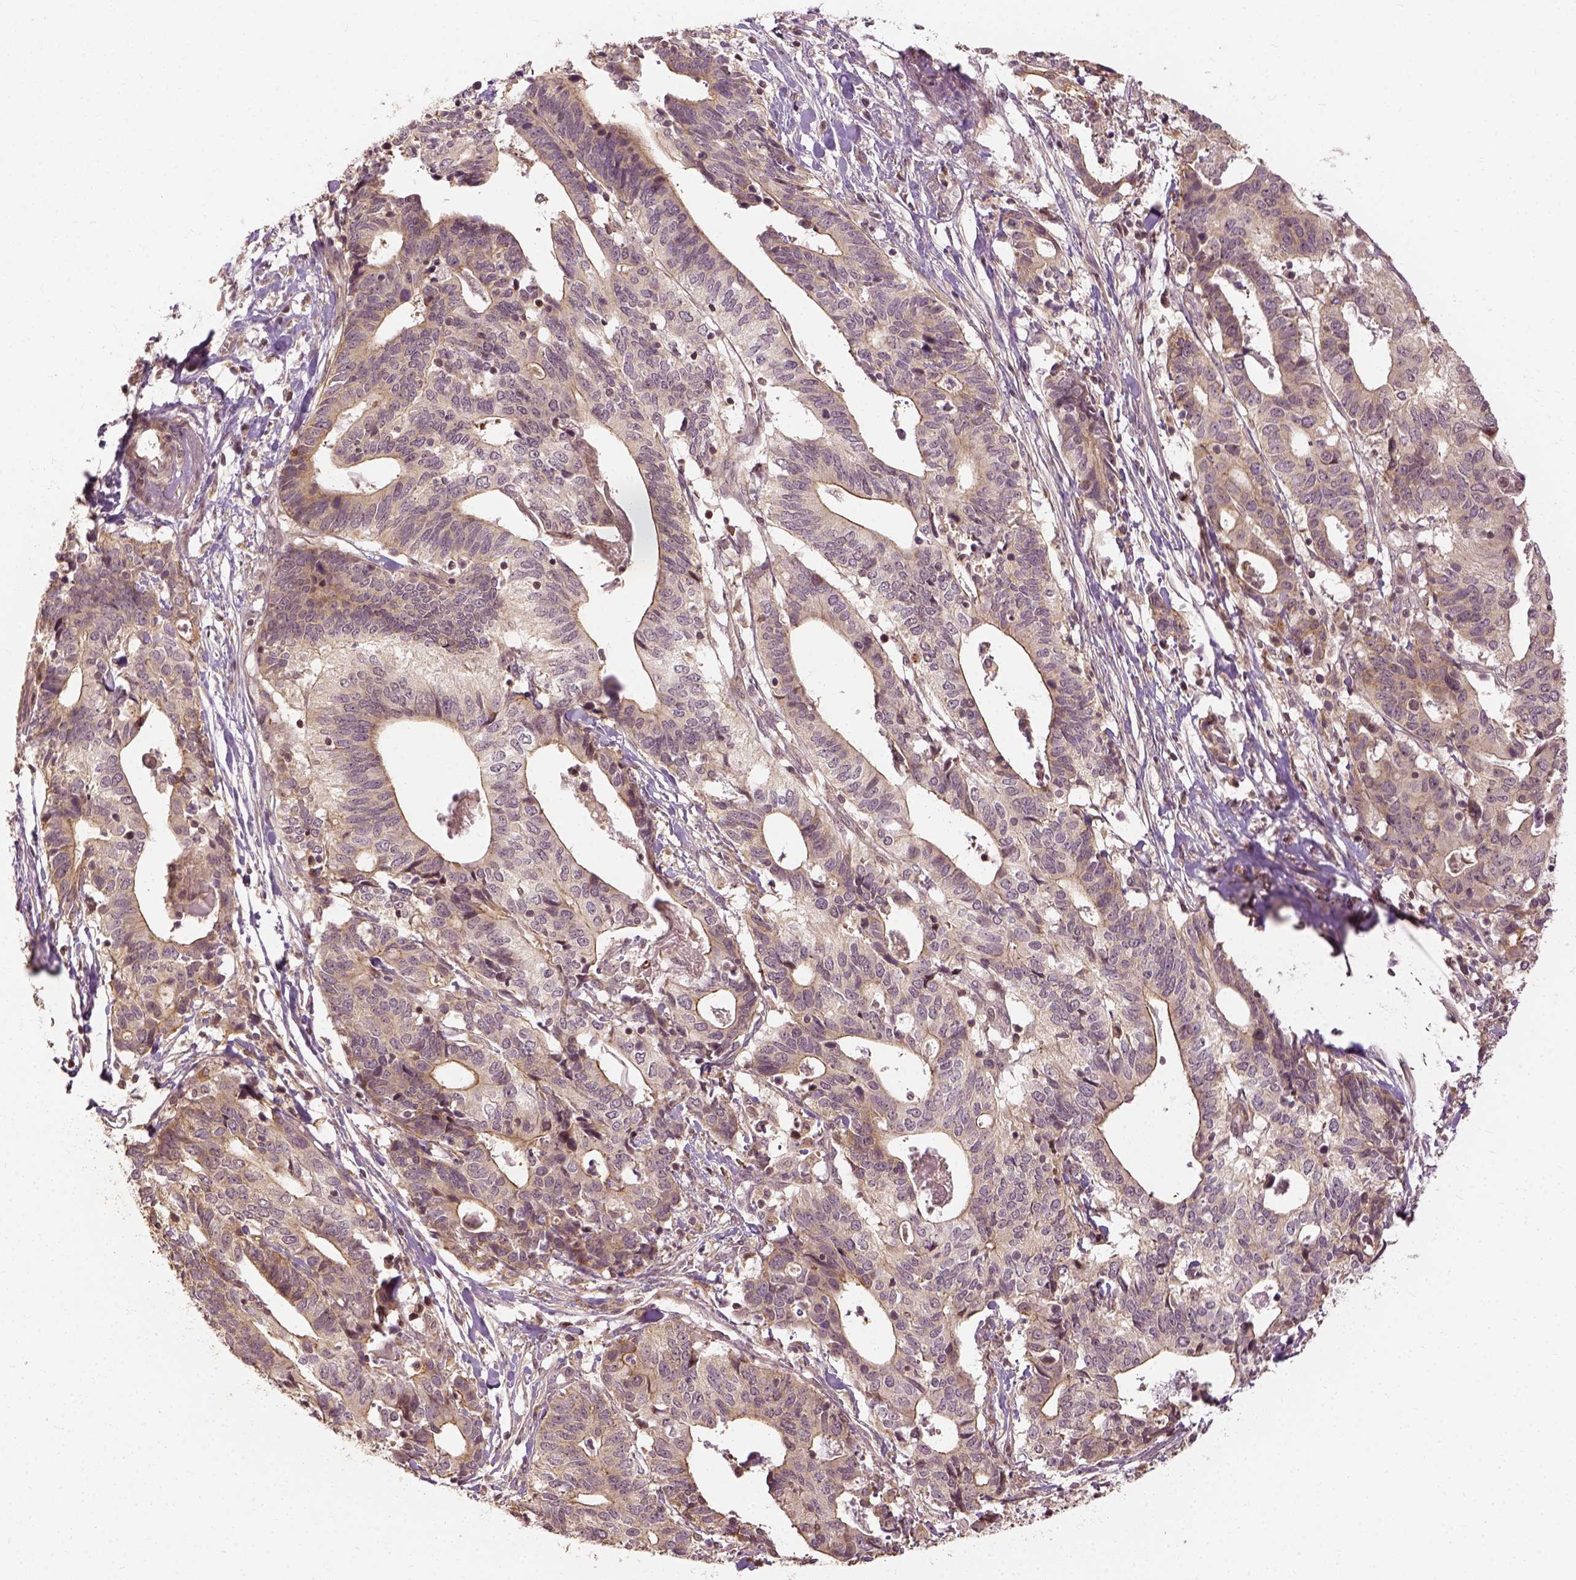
{"staining": {"intensity": "weak", "quantity": "25%-75%", "location": "cytoplasmic/membranous"}, "tissue": "stomach cancer", "cell_type": "Tumor cells", "image_type": "cancer", "snomed": [{"axis": "morphology", "description": "Adenocarcinoma, NOS"}, {"axis": "topography", "description": "Stomach, upper"}], "caption": "This micrograph exhibits IHC staining of adenocarcinoma (stomach), with low weak cytoplasmic/membranous staining in approximately 25%-75% of tumor cells.", "gene": "VEGFA", "patient": {"sex": "female", "age": 67}}